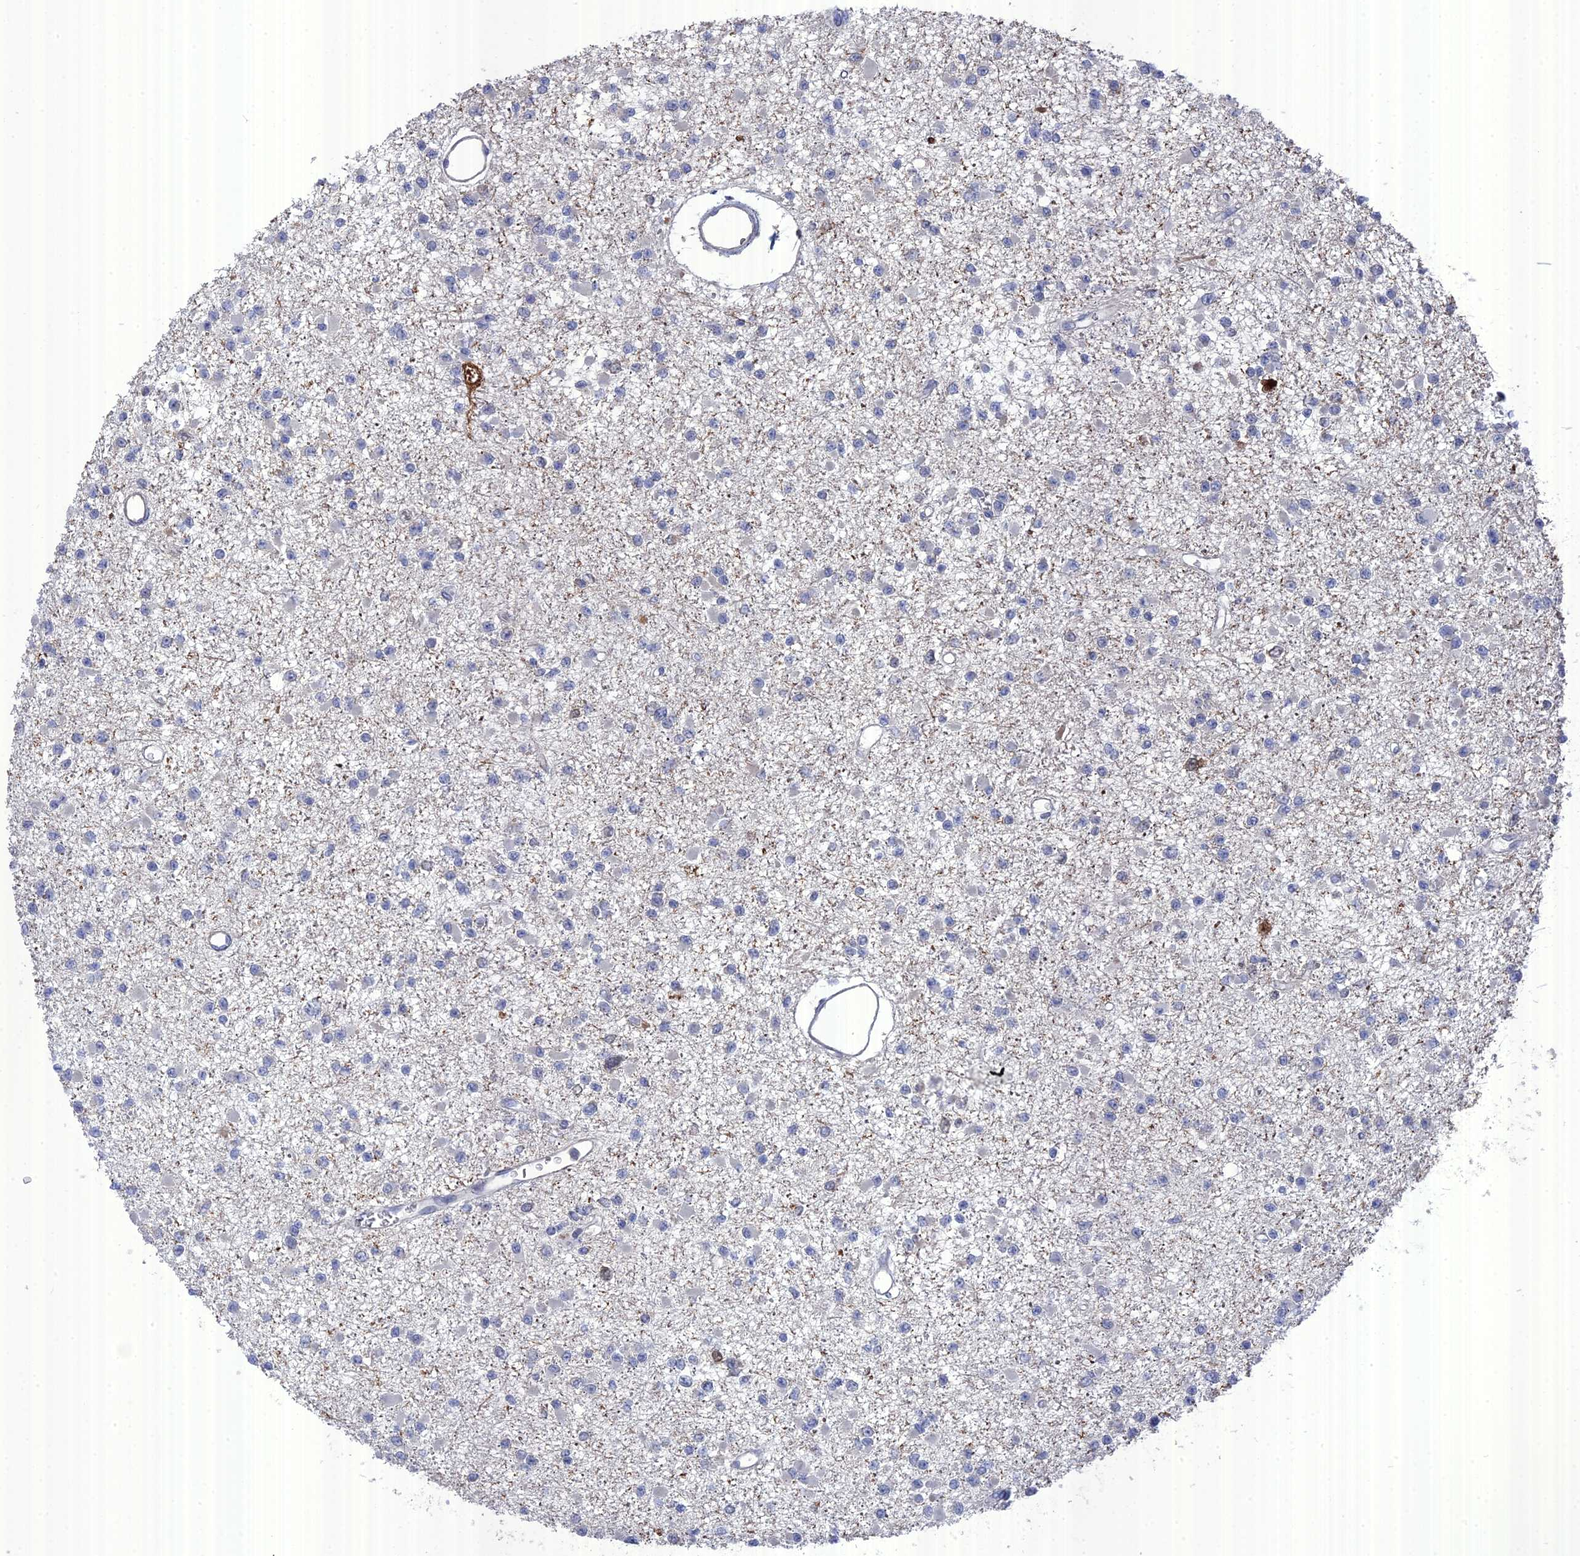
{"staining": {"intensity": "negative", "quantity": "none", "location": "none"}, "tissue": "glioma", "cell_type": "Tumor cells", "image_type": "cancer", "snomed": [{"axis": "morphology", "description": "Glioma, malignant, Low grade"}, {"axis": "topography", "description": "Brain"}], "caption": "Low-grade glioma (malignant) was stained to show a protein in brown. There is no significant staining in tumor cells.", "gene": "TMEM161A", "patient": {"sex": "female", "age": 22}}